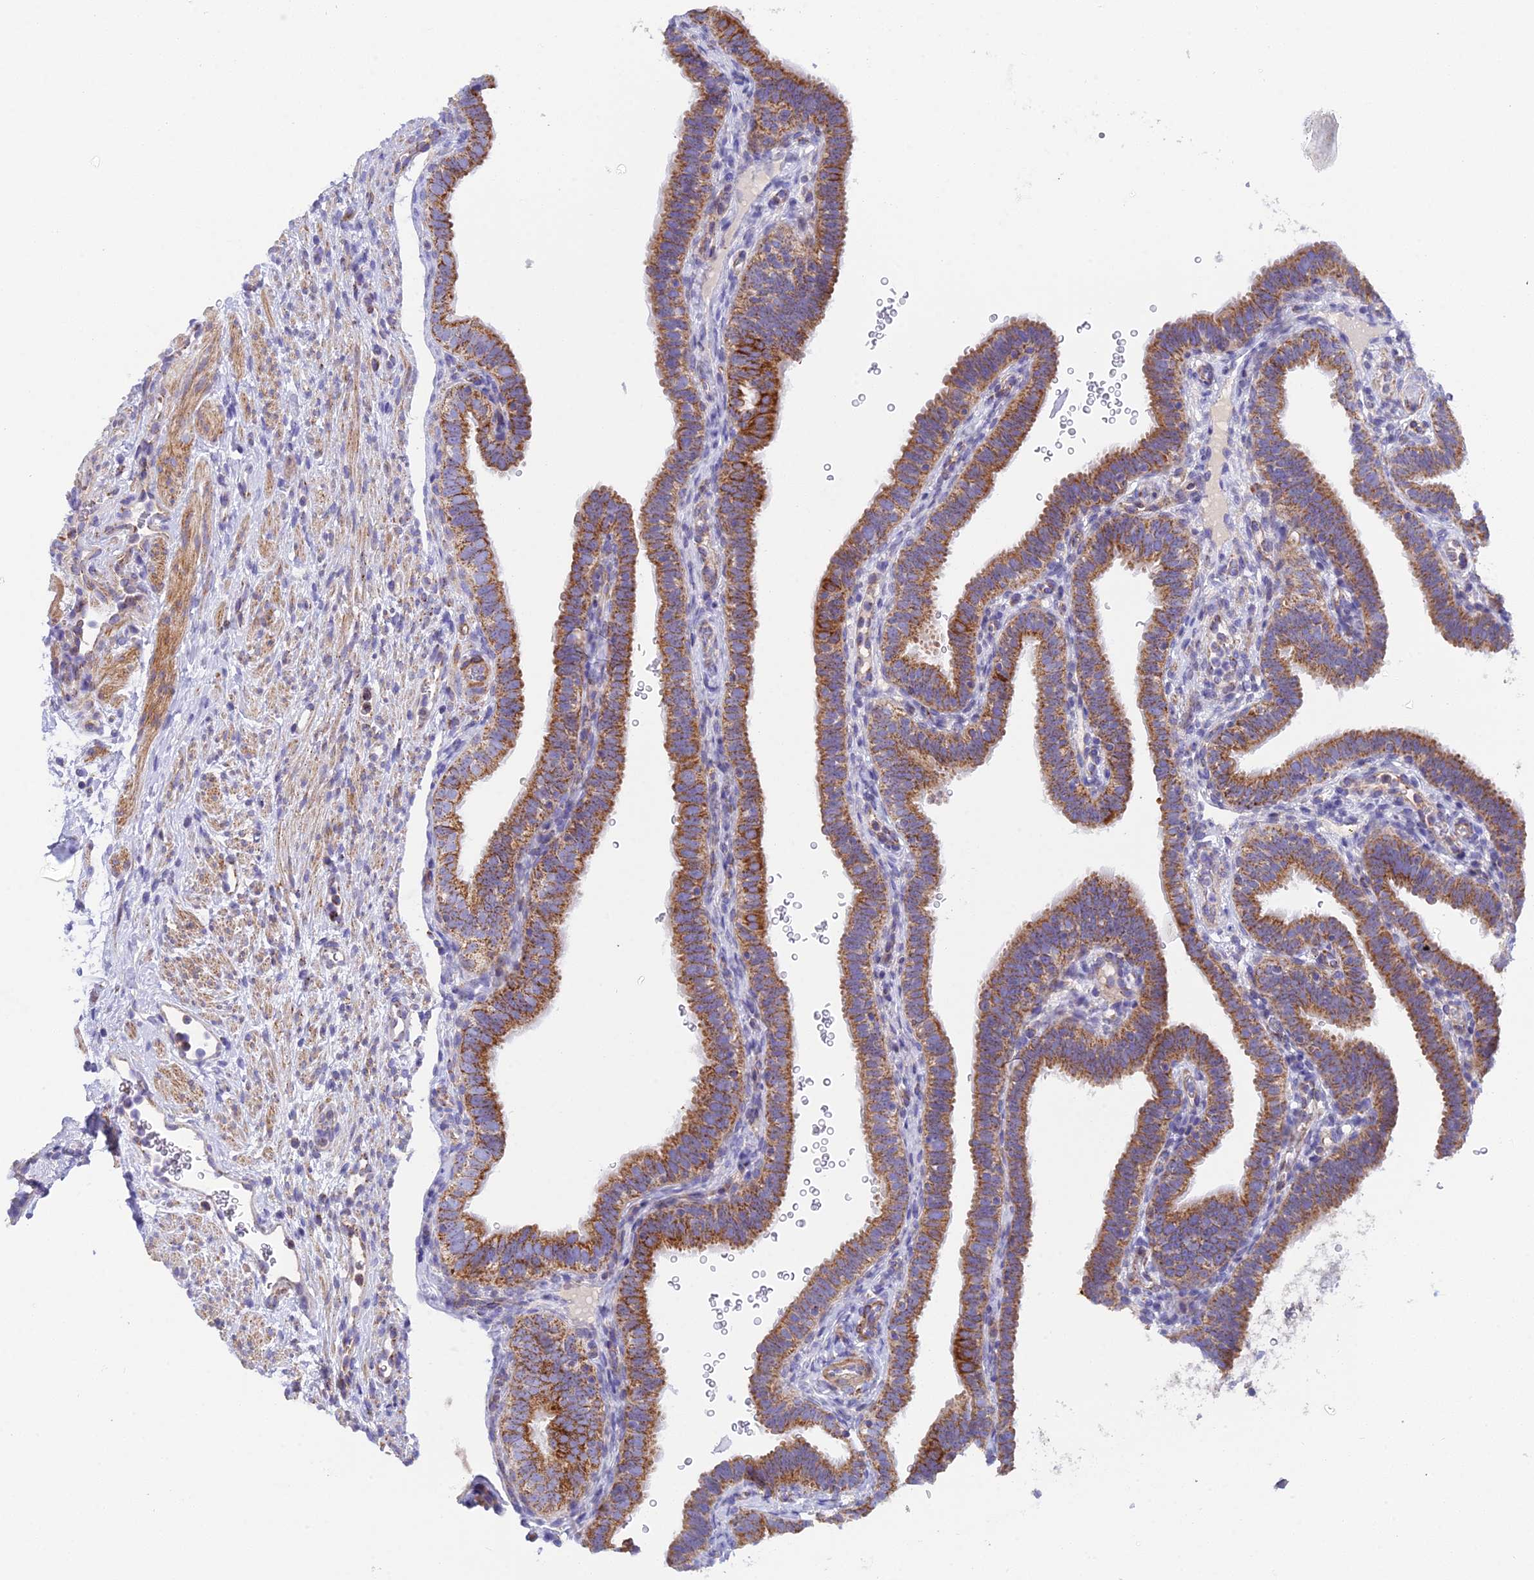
{"staining": {"intensity": "moderate", "quantity": ">75%", "location": "cytoplasmic/membranous"}, "tissue": "fallopian tube", "cell_type": "Glandular cells", "image_type": "normal", "snomed": [{"axis": "morphology", "description": "Normal tissue, NOS"}, {"axis": "topography", "description": "Fallopian tube"}], "caption": "Immunohistochemistry (IHC) histopathology image of benign human fallopian tube stained for a protein (brown), which exhibits medium levels of moderate cytoplasmic/membranous positivity in about >75% of glandular cells.", "gene": "CSPG4", "patient": {"sex": "female", "age": 41}}